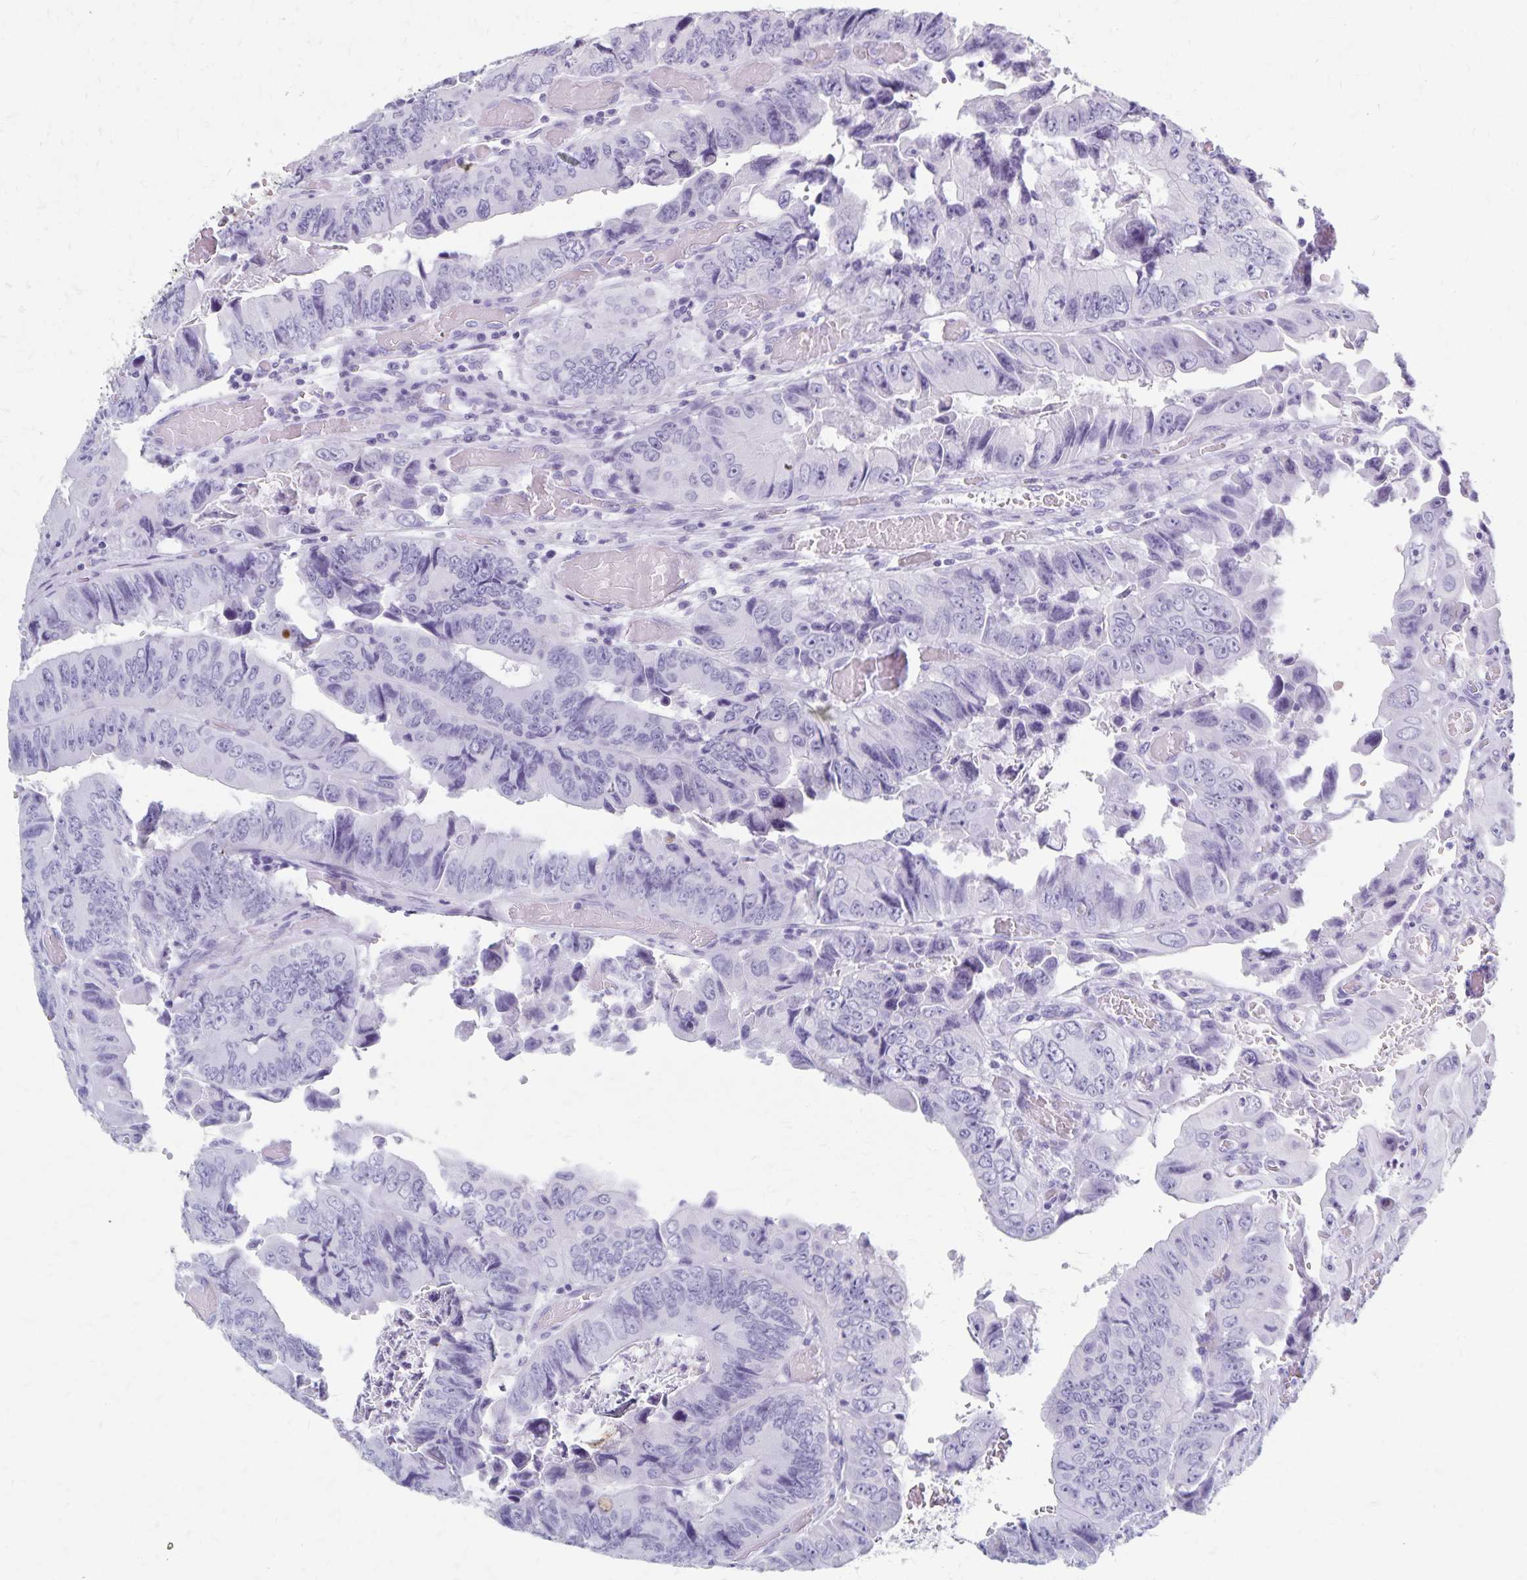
{"staining": {"intensity": "negative", "quantity": "none", "location": "none"}, "tissue": "colorectal cancer", "cell_type": "Tumor cells", "image_type": "cancer", "snomed": [{"axis": "morphology", "description": "Adenocarcinoma, NOS"}, {"axis": "topography", "description": "Colon"}], "caption": "Immunohistochemical staining of human adenocarcinoma (colorectal) exhibits no significant staining in tumor cells.", "gene": "GPBAR1", "patient": {"sex": "female", "age": 84}}